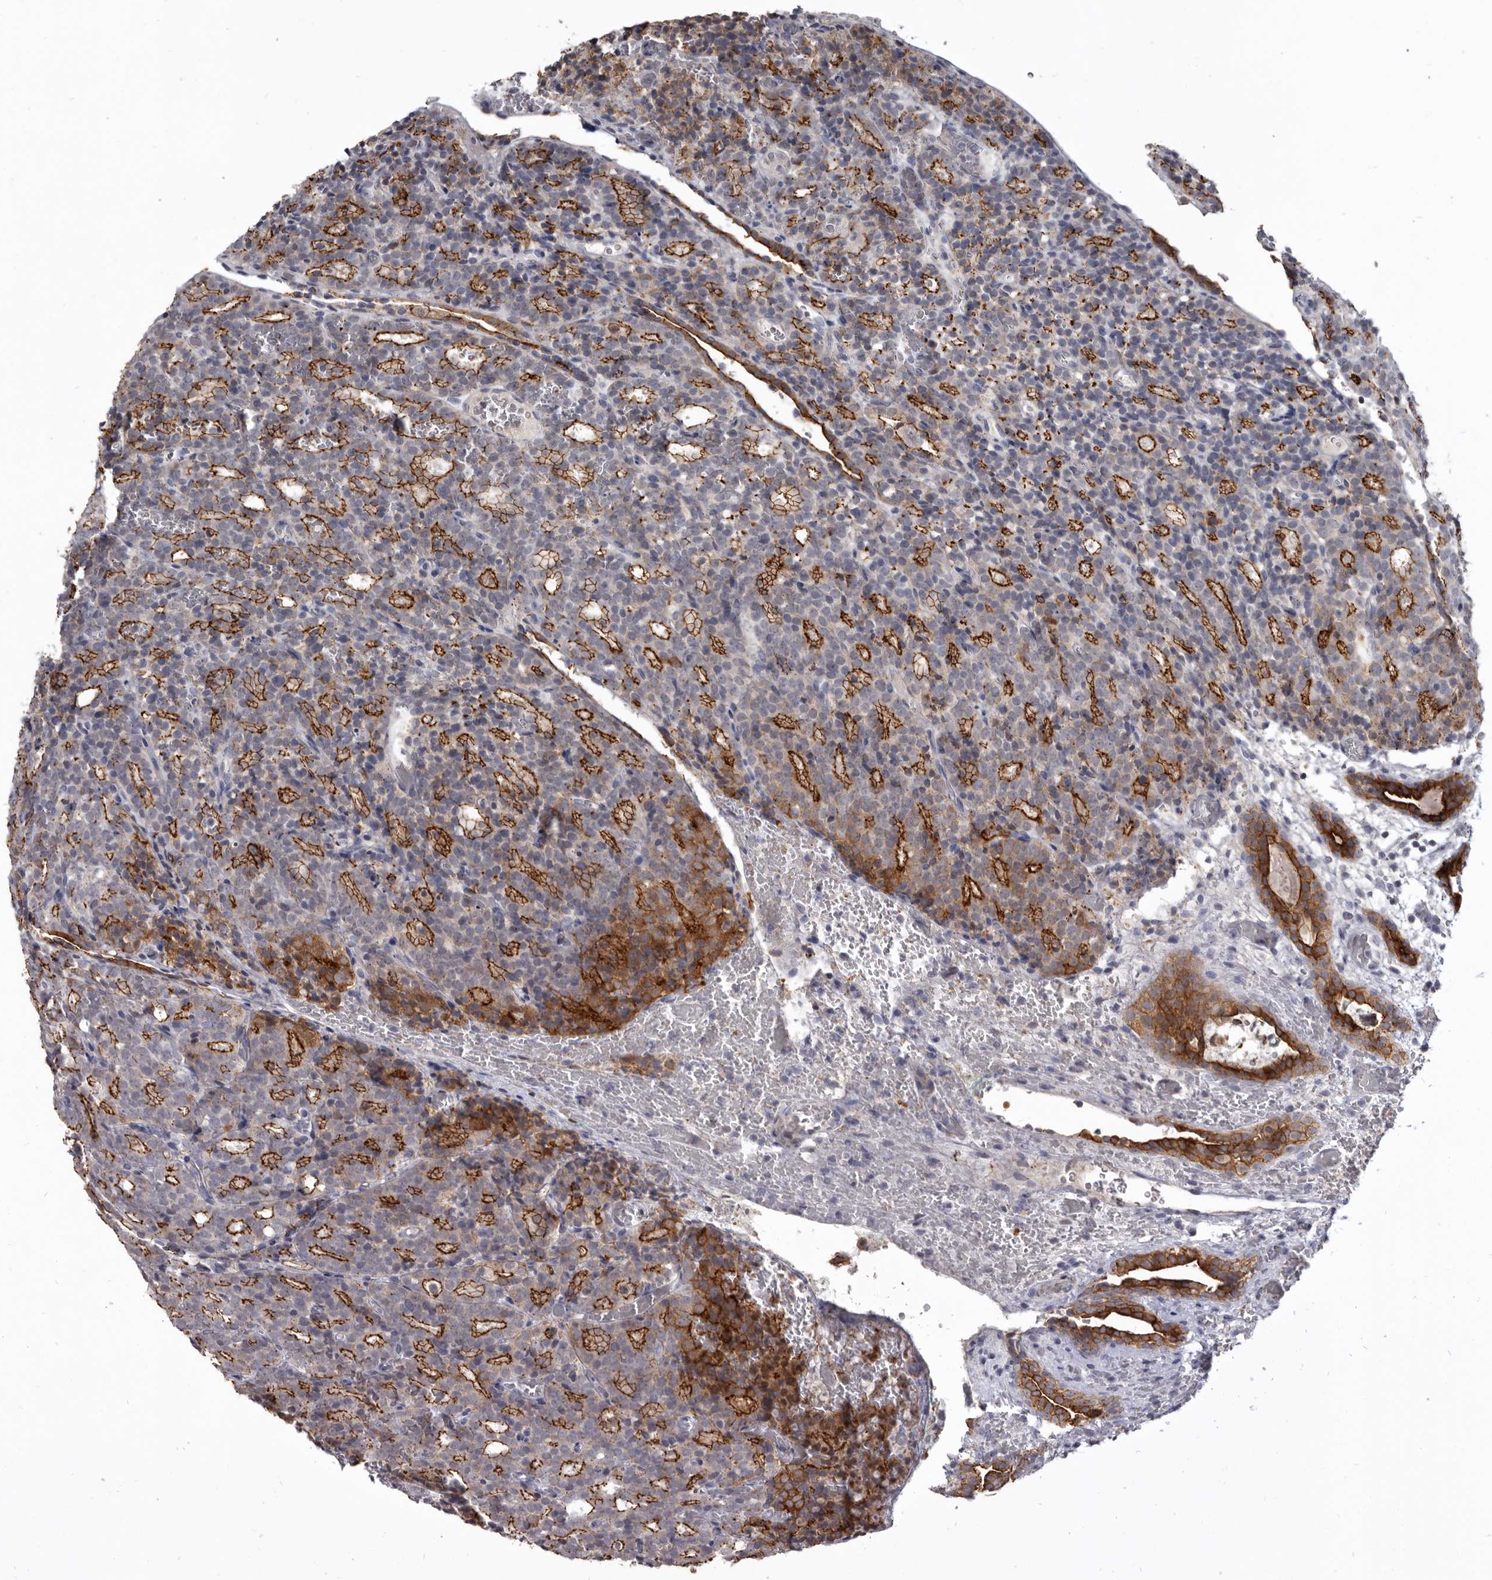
{"staining": {"intensity": "strong", "quantity": "25%-75%", "location": "cytoplasmic/membranous"}, "tissue": "prostate cancer", "cell_type": "Tumor cells", "image_type": "cancer", "snomed": [{"axis": "morphology", "description": "Adenocarcinoma, High grade"}, {"axis": "topography", "description": "Prostate"}], "caption": "Human prostate cancer stained with a brown dye shows strong cytoplasmic/membranous positive expression in about 25%-75% of tumor cells.", "gene": "CGN", "patient": {"sex": "male", "age": 62}}